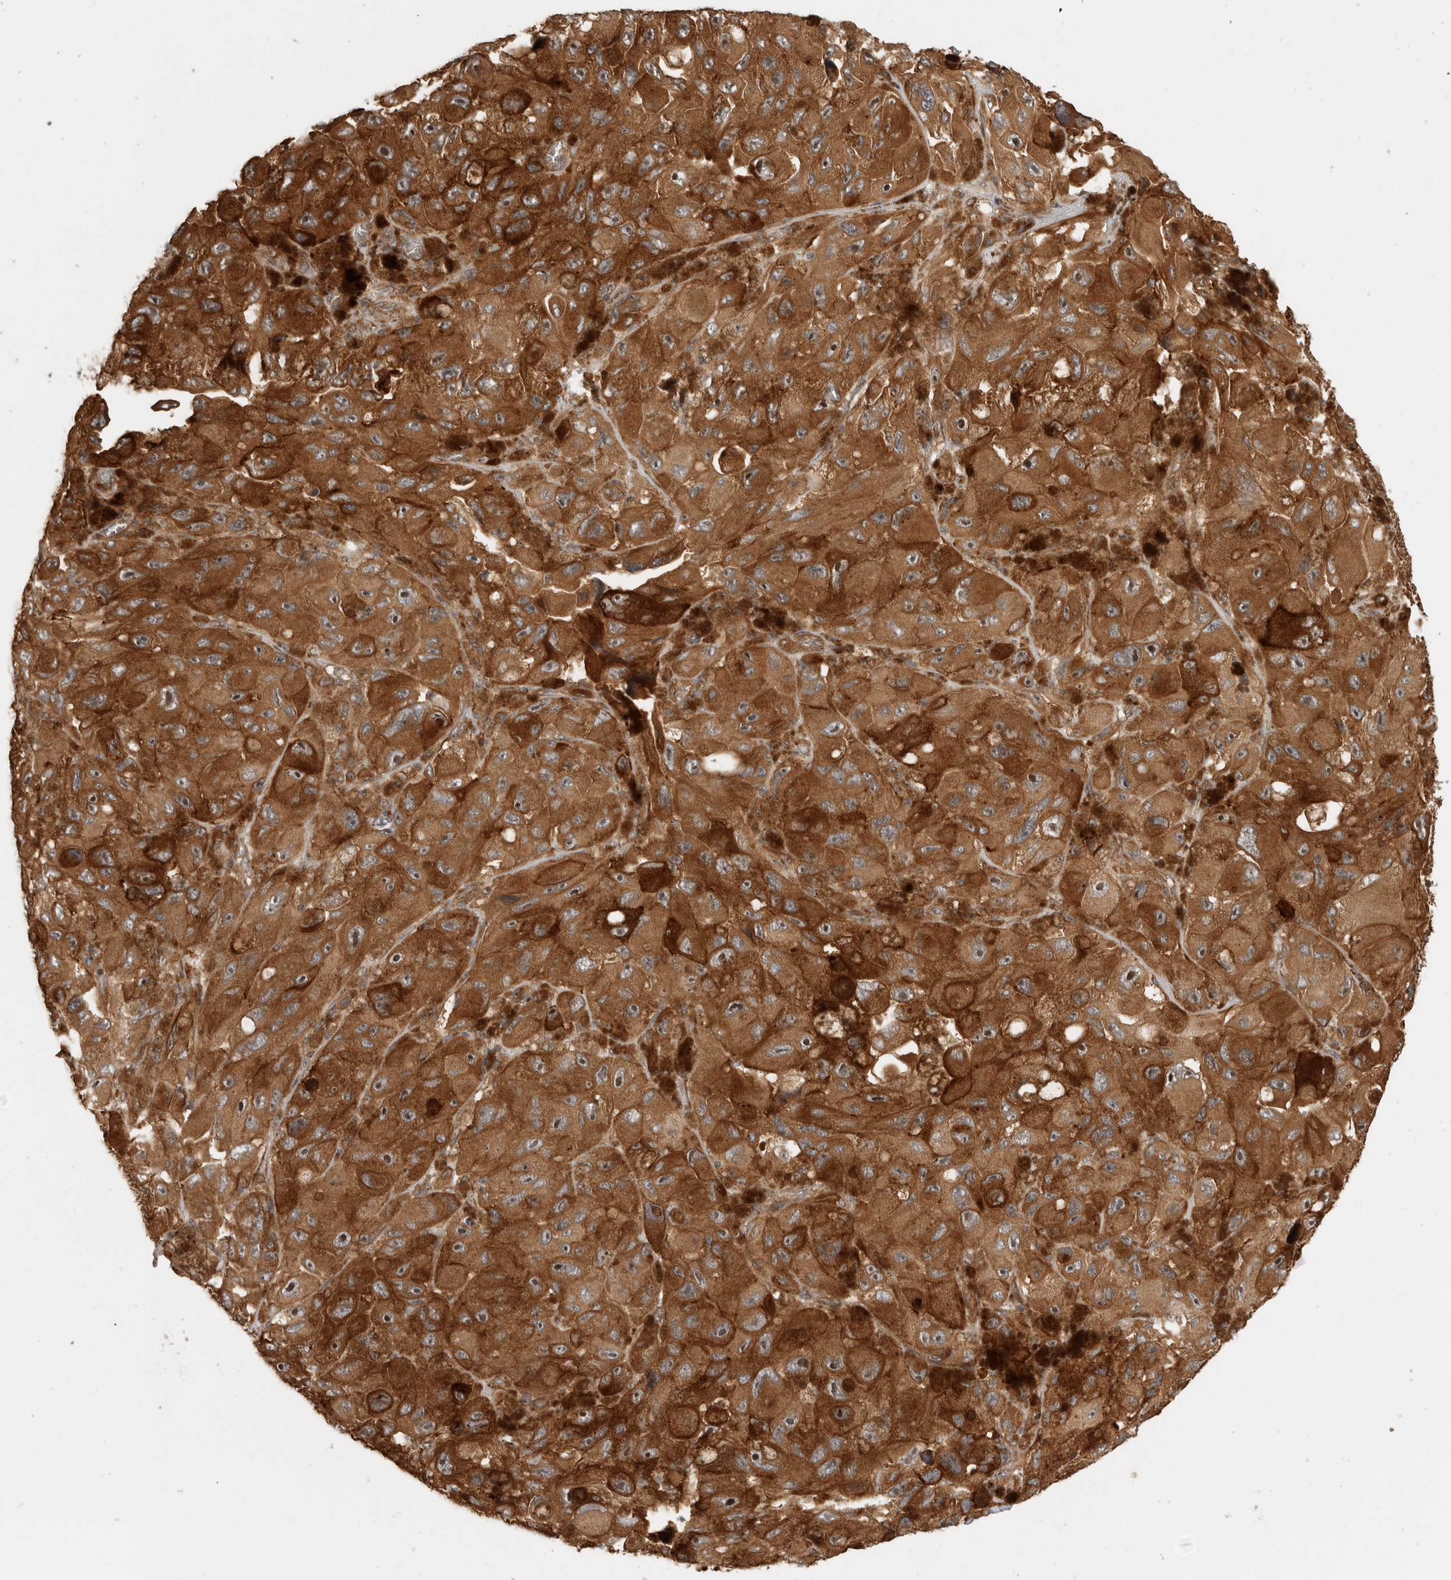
{"staining": {"intensity": "strong", "quantity": ">75%", "location": "cytoplasmic/membranous"}, "tissue": "melanoma", "cell_type": "Tumor cells", "image_type": "cancer", "snomed": [{"axis": "morphology", "description": "Malignant melanoma, NOS"}, {"axis": "topography", "description": "Skin"}], "caption": "Immunohistochemistry micrograph of neoplastic tissue: human melanoma stained using immunohistochemistry shows high levels of strong protein expression localized specifically in the cytoplasmic/membranous of tumor cells, appearing as a cytoplasmic/membranous brown color.", "gene": "PCDHB15", "patient": {"sex": "female", "age": 73}}